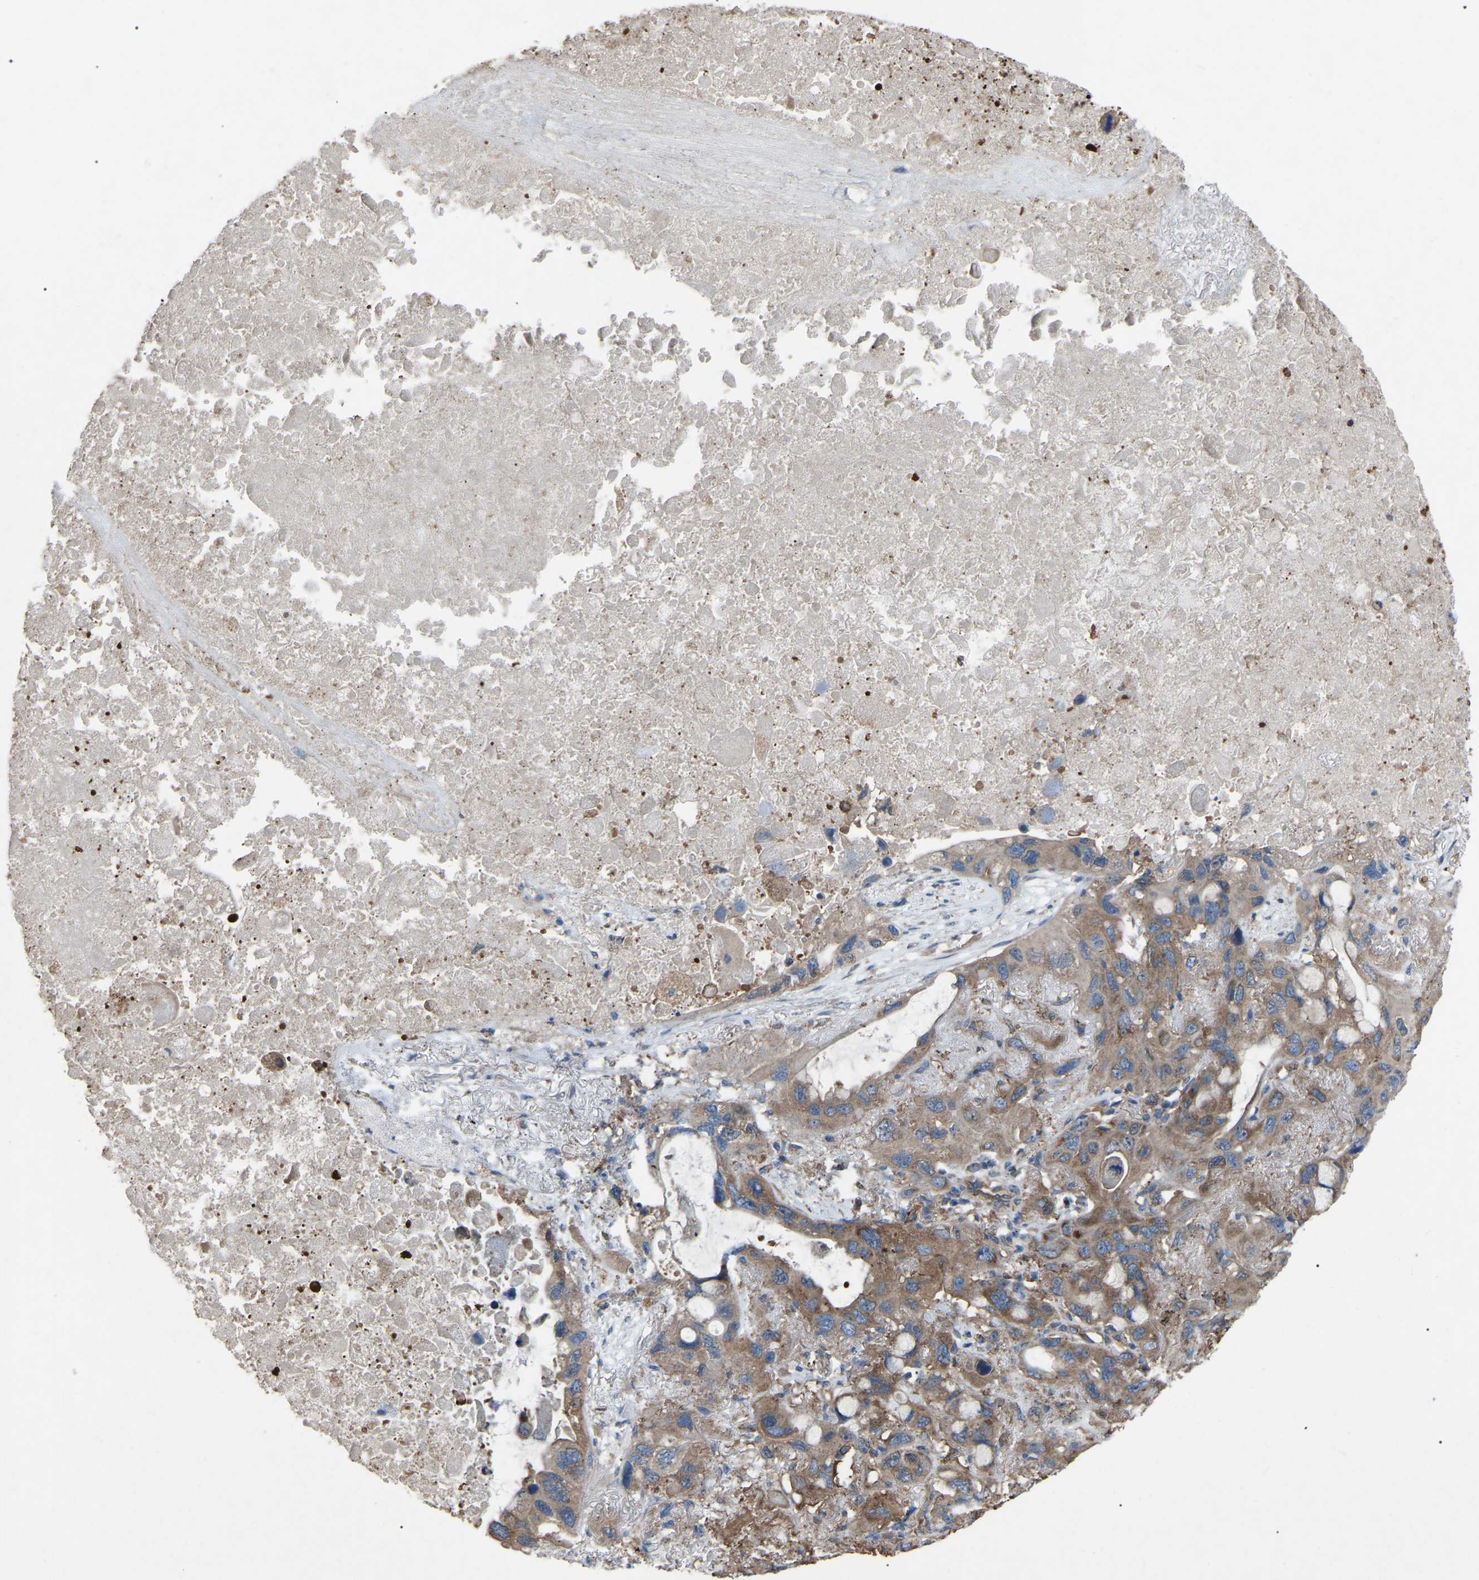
{"staining": {"intensity": "moderate", "quantity": ">75%", "location": "cytoplasmic/membranous"}, "tissue": "lung cancer", "cell_type": "Tumor cells", "image_type": "cancer", "snomed": [{"axis": "morphology", "description": "Squamous cell carcinoma, NOS"}, {"axis": "topography", "description": "Lung"}], "caption": "High-power microscopy captured an IHC micrograph of squamous cell carcinoma (lung), revealing moderate cytoplasmic/membranous positivity in approximately >75% of tumor cells.", "gene": "AIMP1", "patient": {"sex": "female", "age": 73}}